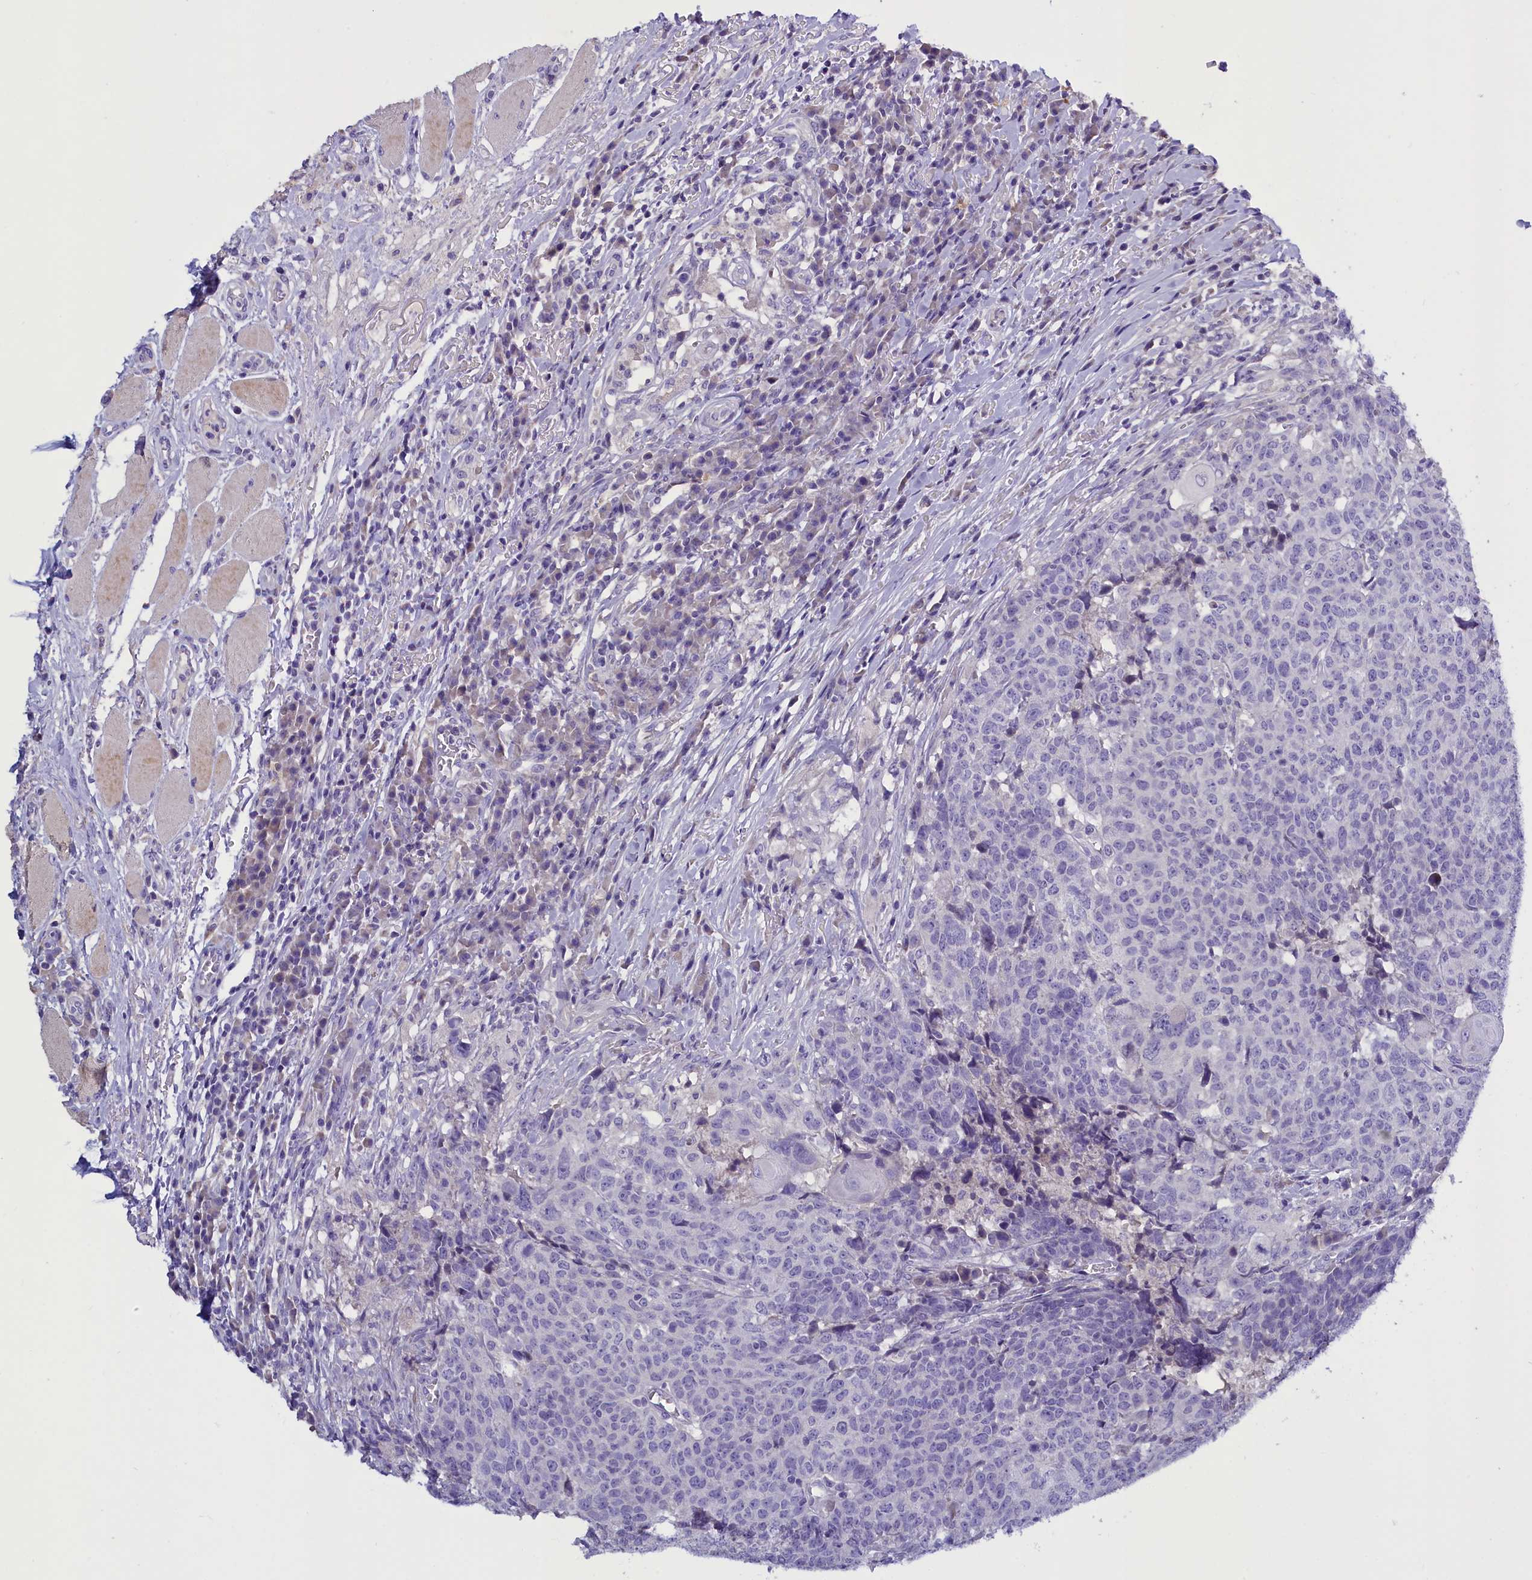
{"staining": {"intensity": "negative", "quantity": "none", "location": "none"}, "tissue": "head and neck cancer", "cell_type": "Tumor cells", "image_type": "cancer", "snomed": [{"axis": "morphology", "description": "Squamous cell carcinoma, NOS"}, {"axis": "topography", "description": "Head-Neck"}], "caption": "An image of human head and neck cancer is negative for staining in tumor cells.", "gene": "RTTN", "patient": {"sex": "male", "age": 66}}